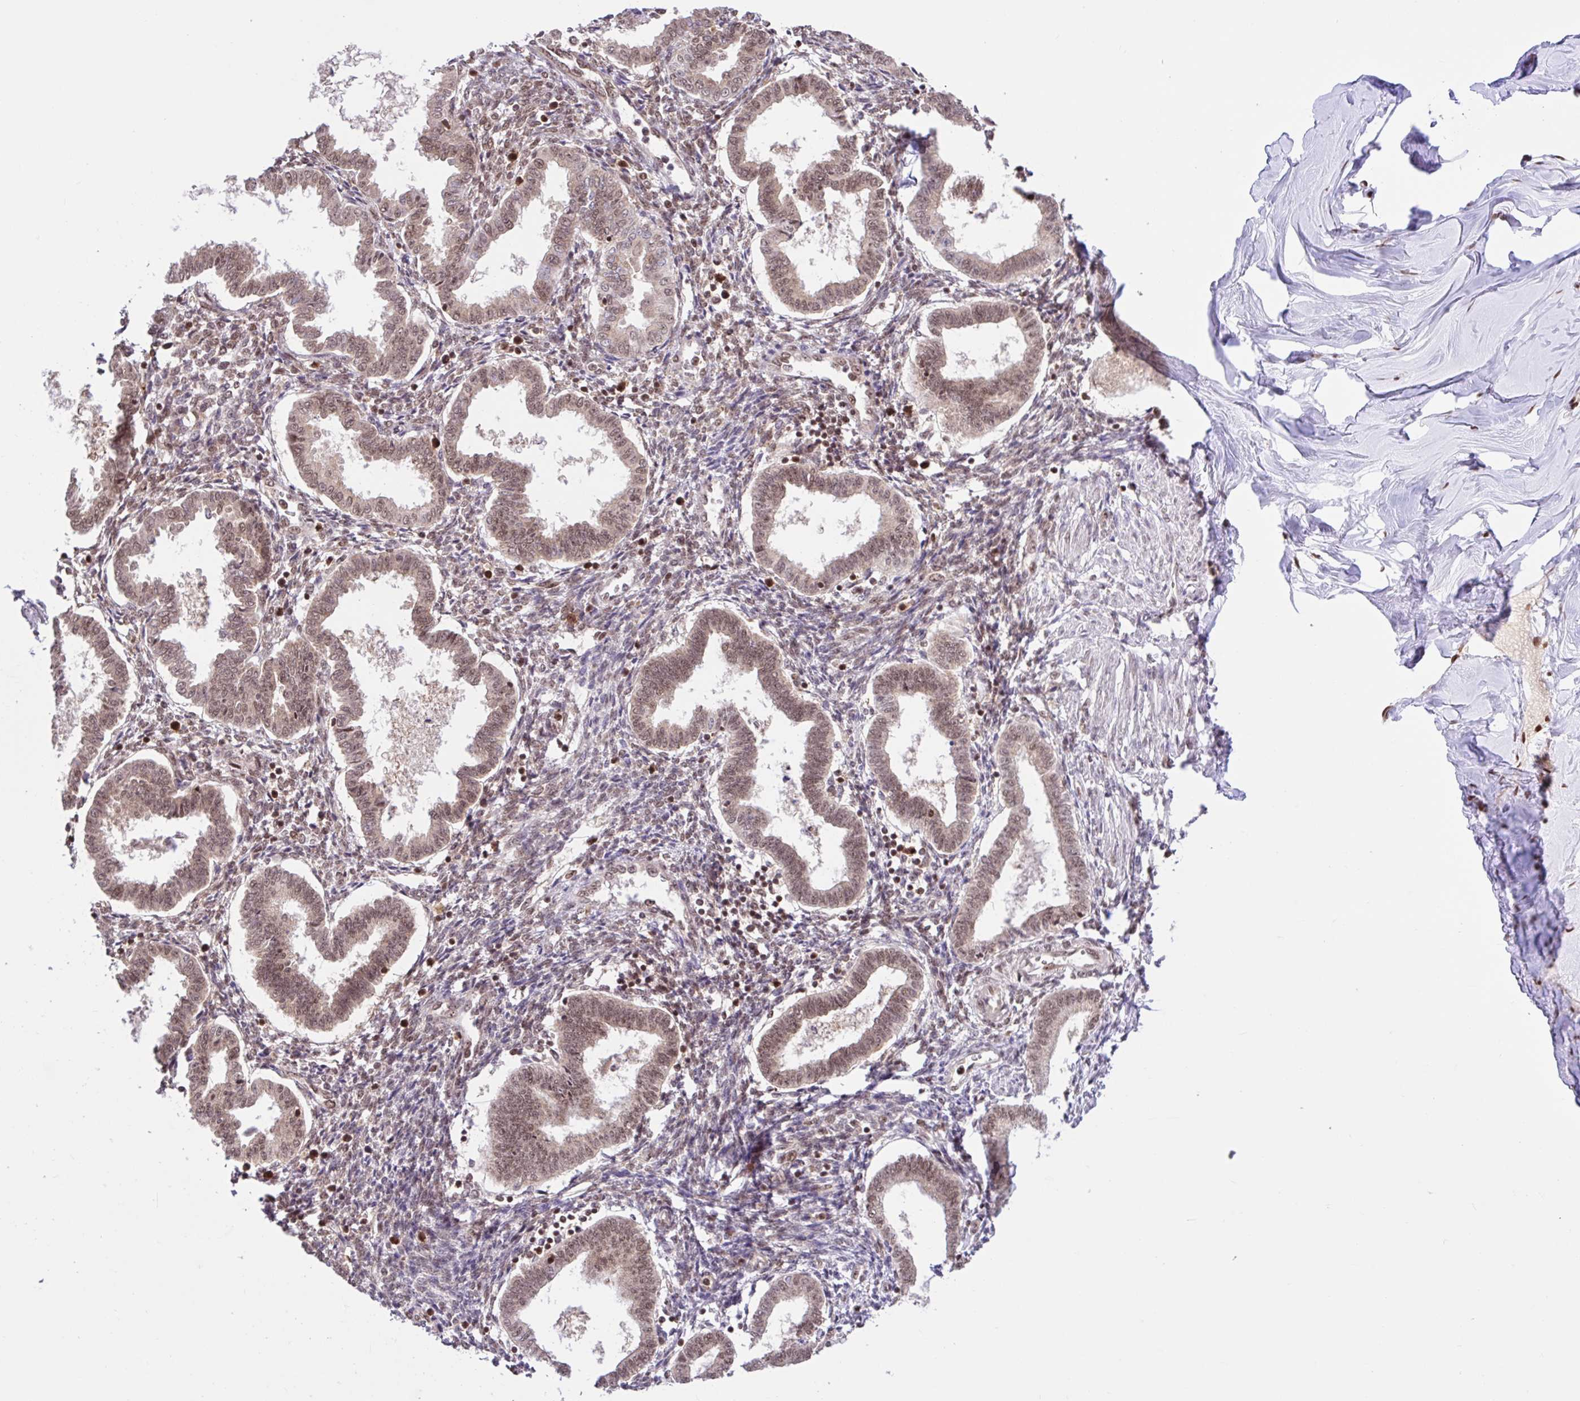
{"staining": {"intensity": "strong", "quantity": "25%-75%", "location": "nuclear"}, "tissue": "endometrium", "cell_type": "Cells in endometrial stroma", "image_type": "normal", "snomed": [{"axis": "morphology", "description": "Normal tissue, NOS"}, {"axis": "topography", "description": "Endometrium"}], "caption": "The micrograph displays staining of benign endometrium, revealing strong nuclear protein positivity (brown color) within cells in endometrial stroma.", "gene": "CCDC12", "patient": {"sex": "female", "age": 24}}